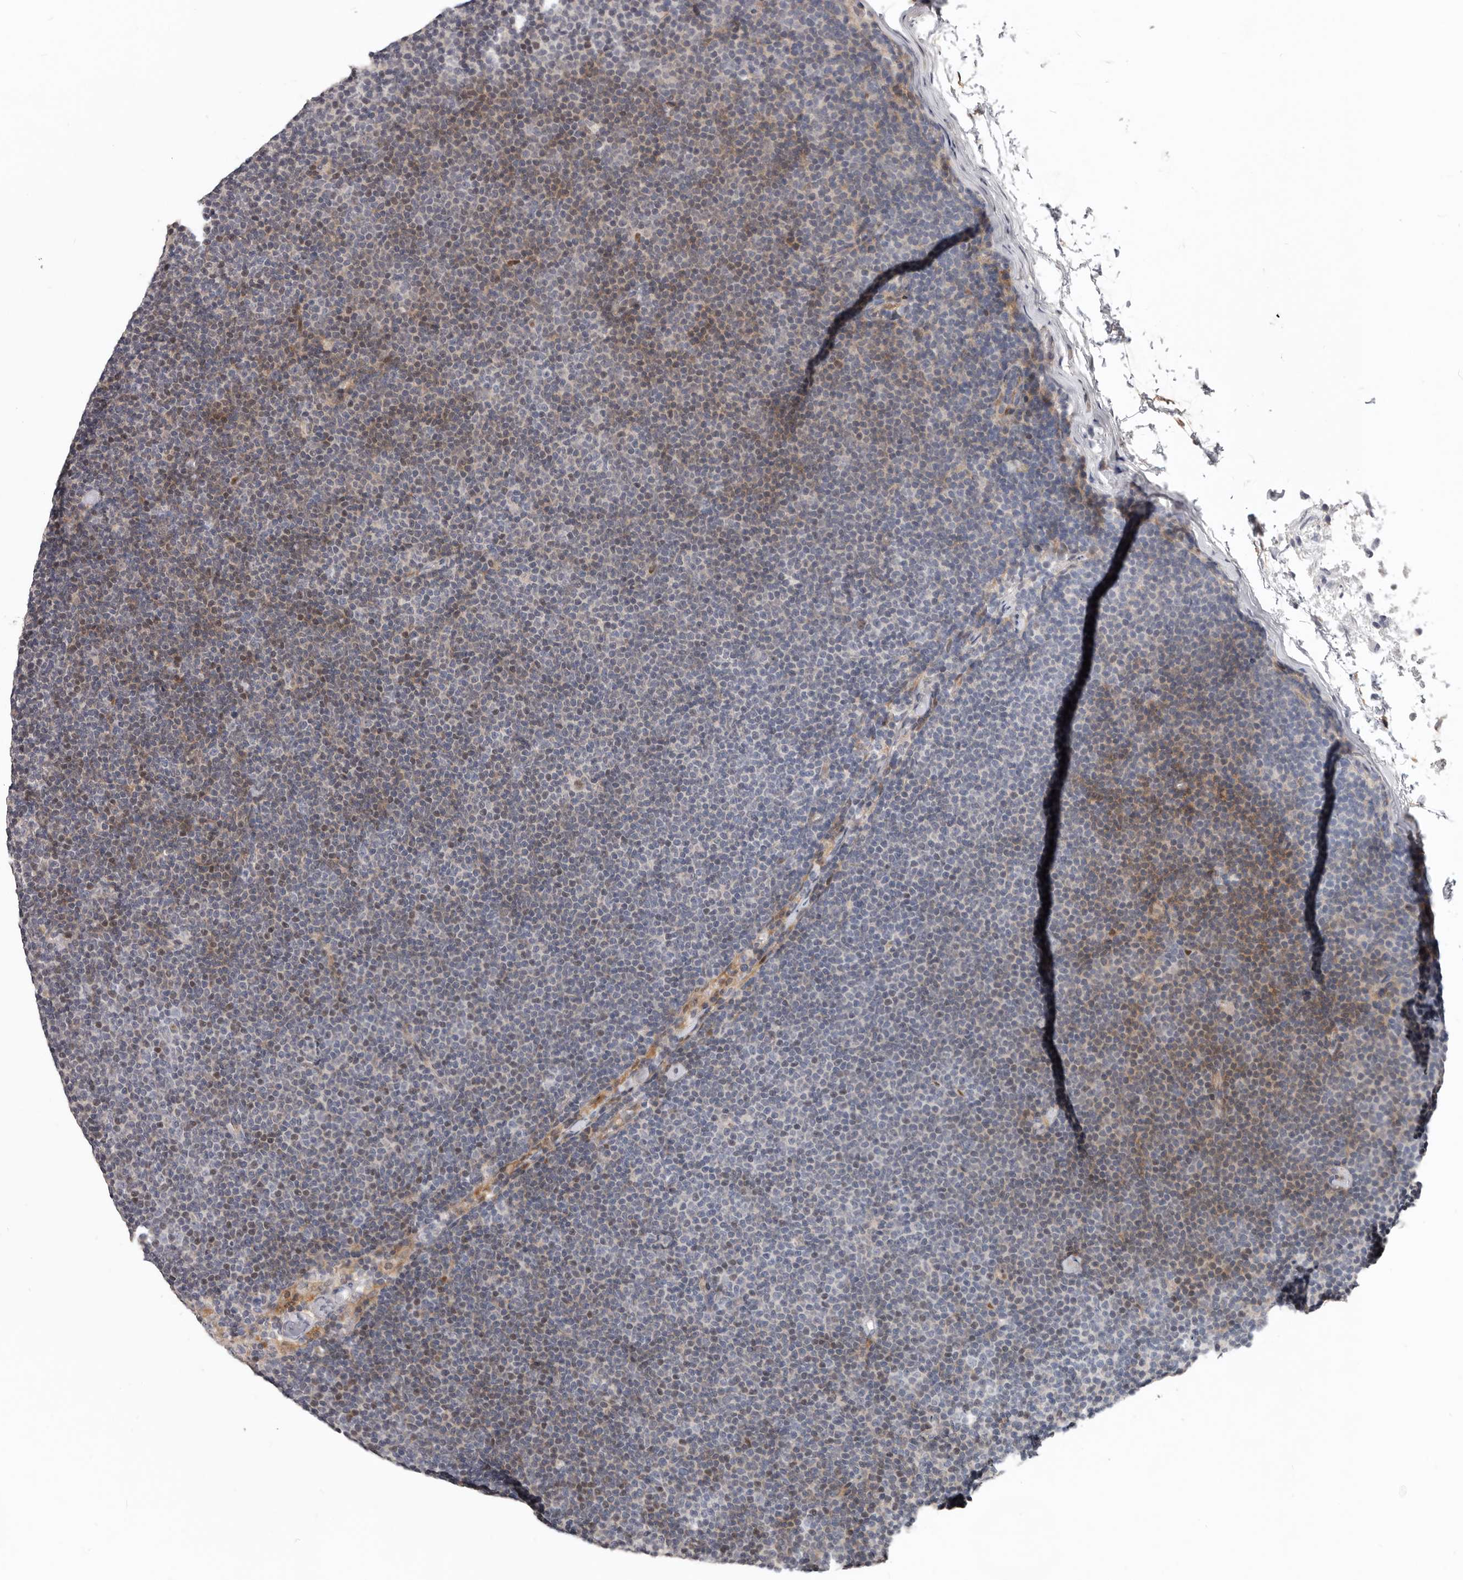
{"staining": {"intensity": "negative", "quantity": "none", "location": "none"}, "tissue": "lymphoma", "cell_type": "Tumor cells", "image_type": "cancer", "snomed": [{"axis": "morphology", "description": "Malignant lymphoma, non-Hodgkin's type, Low grade"}, {"axis": "topography", "description": "Lymph node"}], "caption": "Tumor cells show no significant protein staining in lymphoma.", "gene": "RNF217", "patient": {"sex": "female", "age": 53}}